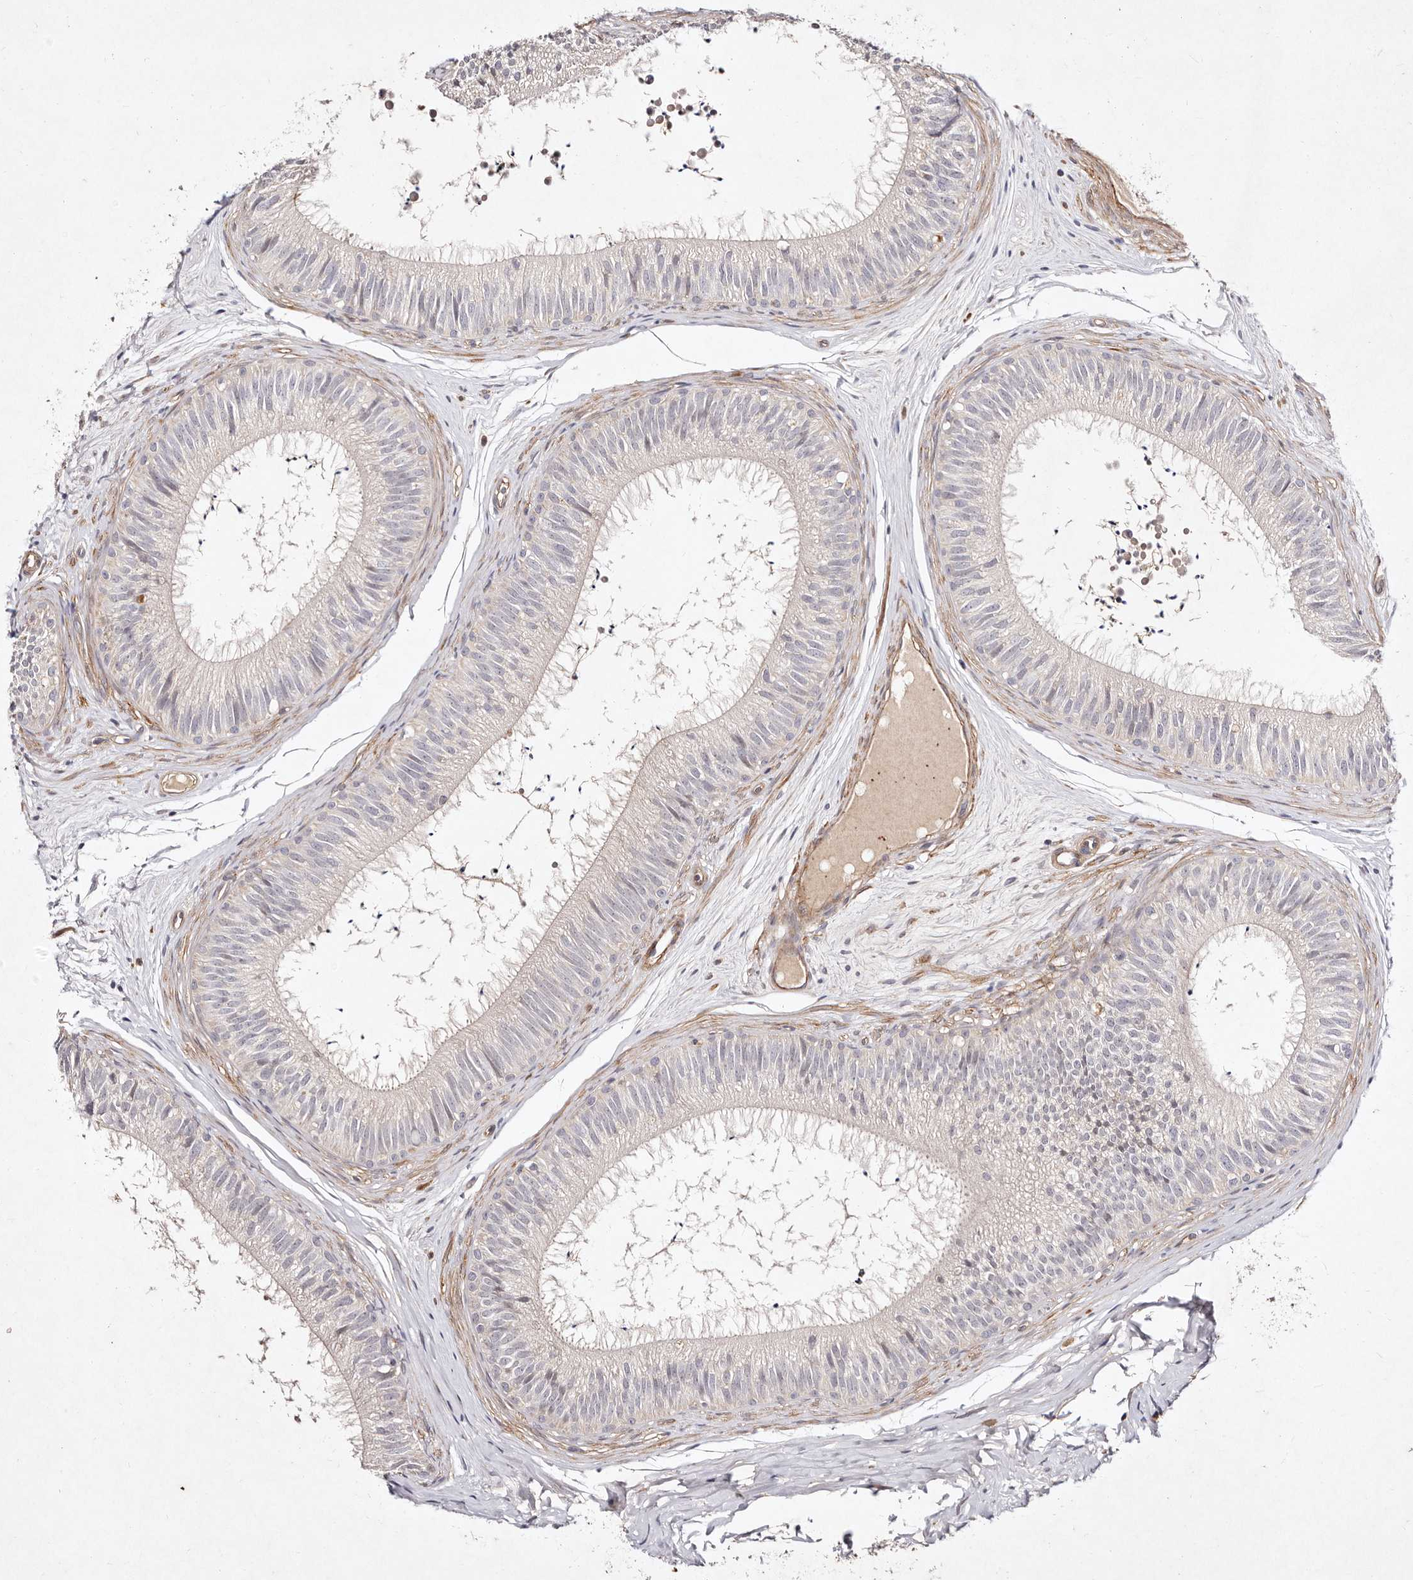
{"staining": {"intensity": "negative", "quantity": "none", "location": "none"}, "tissue": "epididymis", "cell_type": "Glandular cells", "image_type": "normal", "snomed": [{"axis": "morphology", "description": "Normal tissue, NOS"}, {"axis": "topography", "description": "Epididymis"}], "caption": "IHC of unremarkable epididymis displays no expression in glandular cells.", "gene": "MTMR11", "patient": {"sex": "male", "age": 29}}